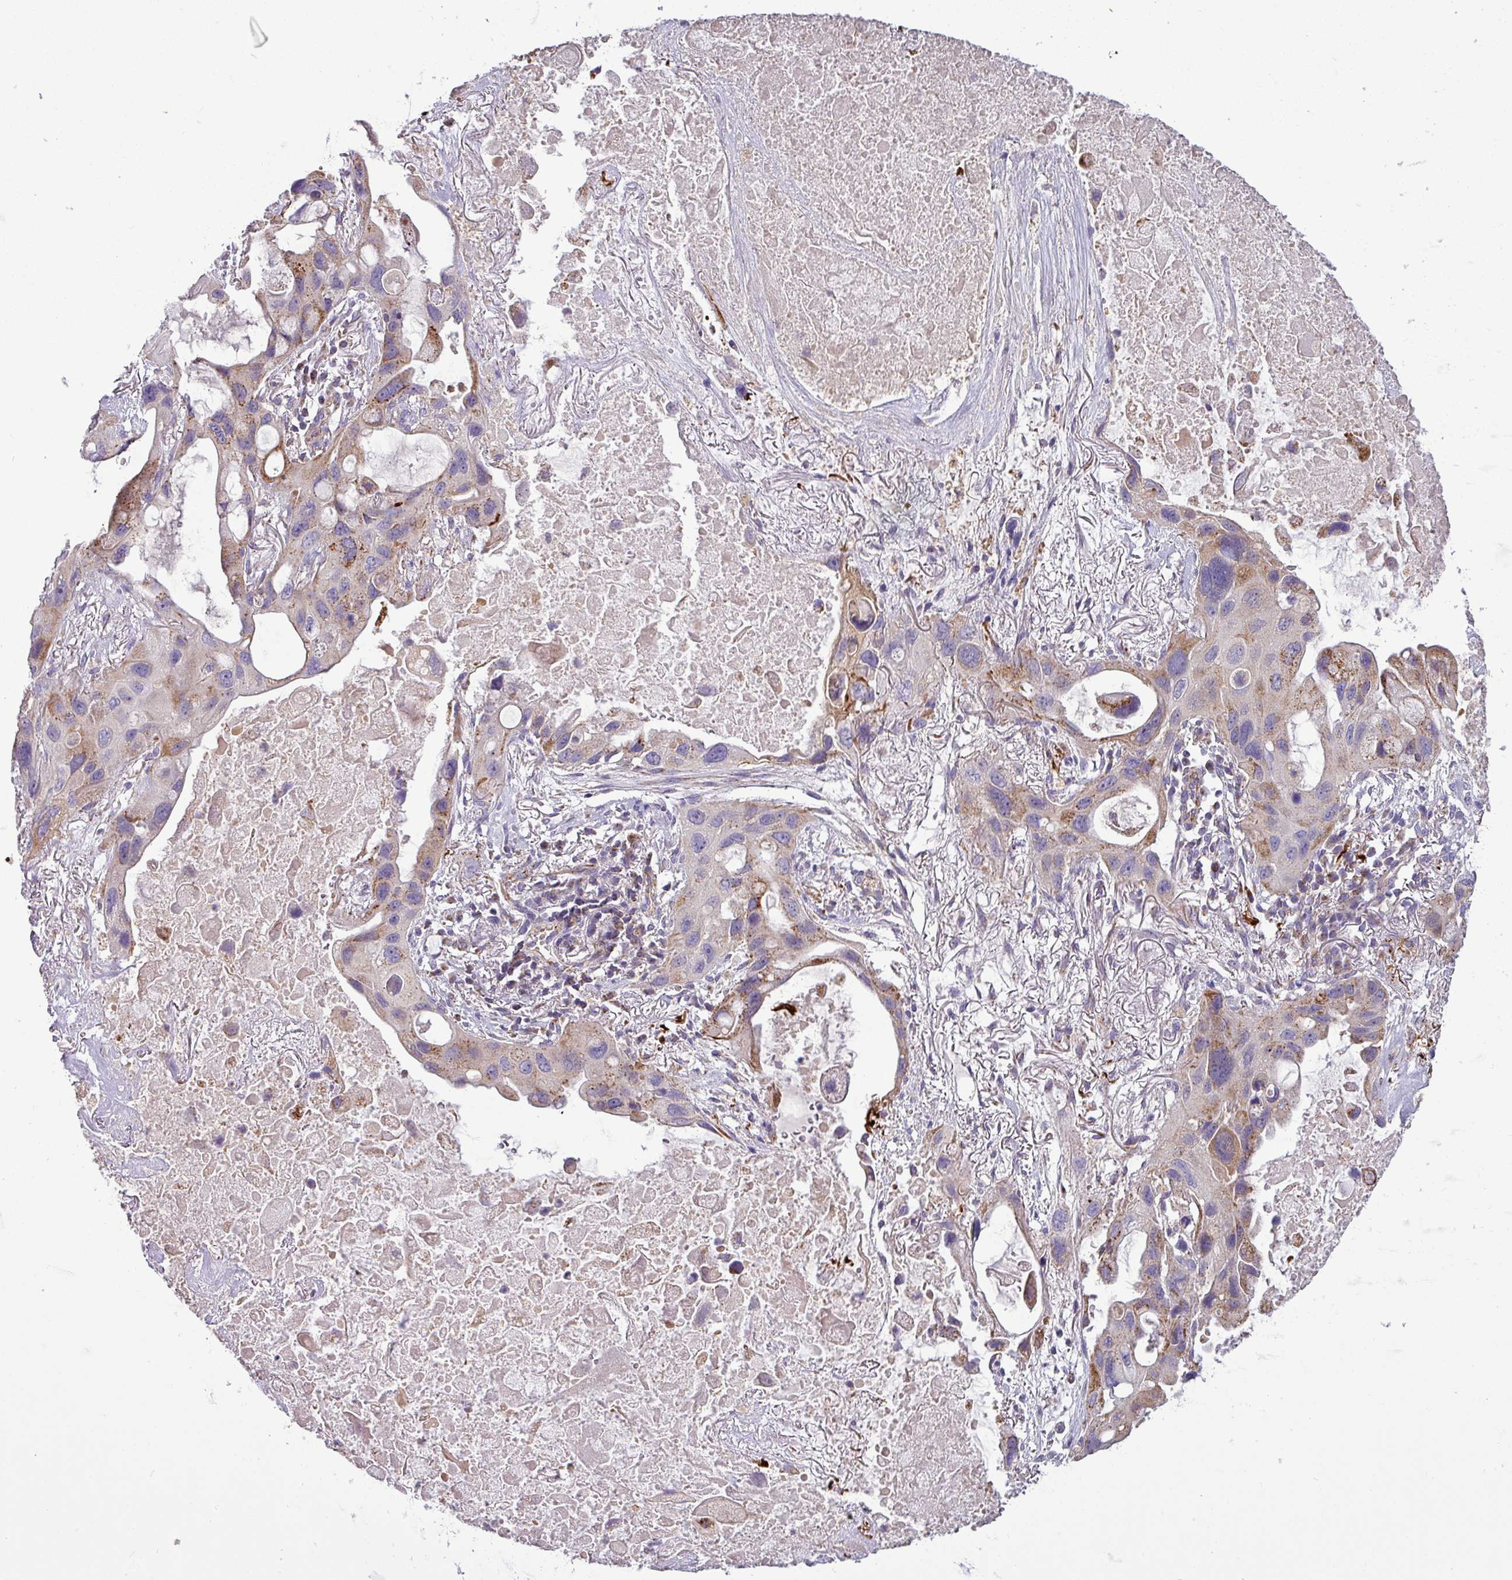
{"staining": {"intensity": "moderate", "quantity": "25%-75%", "location": "cytoplasmic/membranous"}, "tissue": "lung cancer", "cell_type": "Tumor cells", "image_type": "cancer", "snomed": [{"axis": "morphology", "description": "Squamous cell carcinoma, NOS"}, {"axis": "topography", "description": "Lung"}], "caption": "Protein expression analysis of human lung cancer (squamous cell carcinoma) reveals moderate cytoplasmic/membranous expression in about 25%-75% of tumor cells.", "gene": "PNMA6A", "patient": {"sex": "female", "age": 73}}